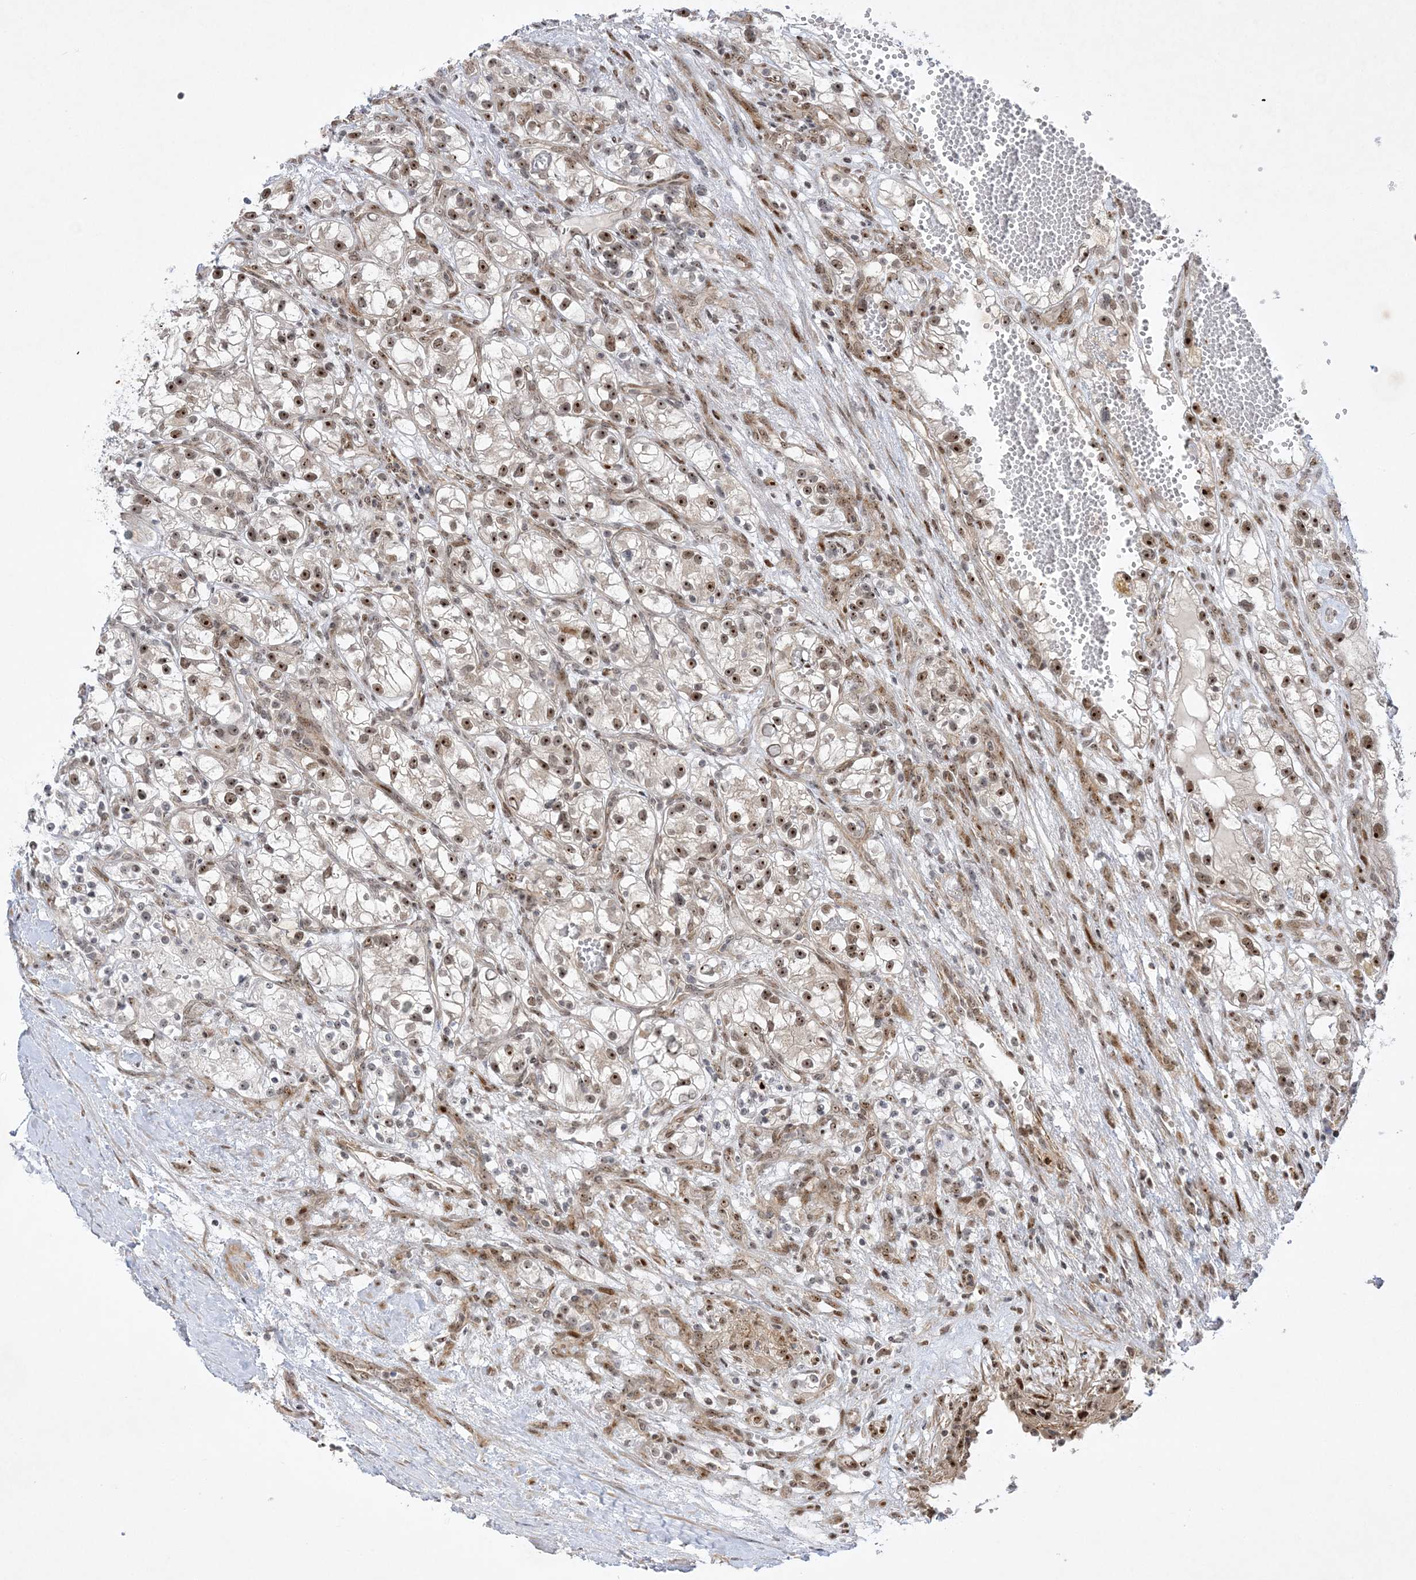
{"staining": {"intensity": "moderate", "quantity": ">75%", "location": "nuclear"}, "tissue": "renal cancer", "cell_type": "Tumor cells", "image_type": "cancer", "snomed": [{"axis": "morphology", "description": "Adenocarcinoma, NOS"}, {"axis": "topography", "description": "Kidney"}], "caption": "Immunohistochemistry of human renal adenocarcinoma shows medium levels of moderate nuclear positivity in about >75% of tumor cells.", "gene": "NPM3", "patient": {"sex": "female", "age": 57}}